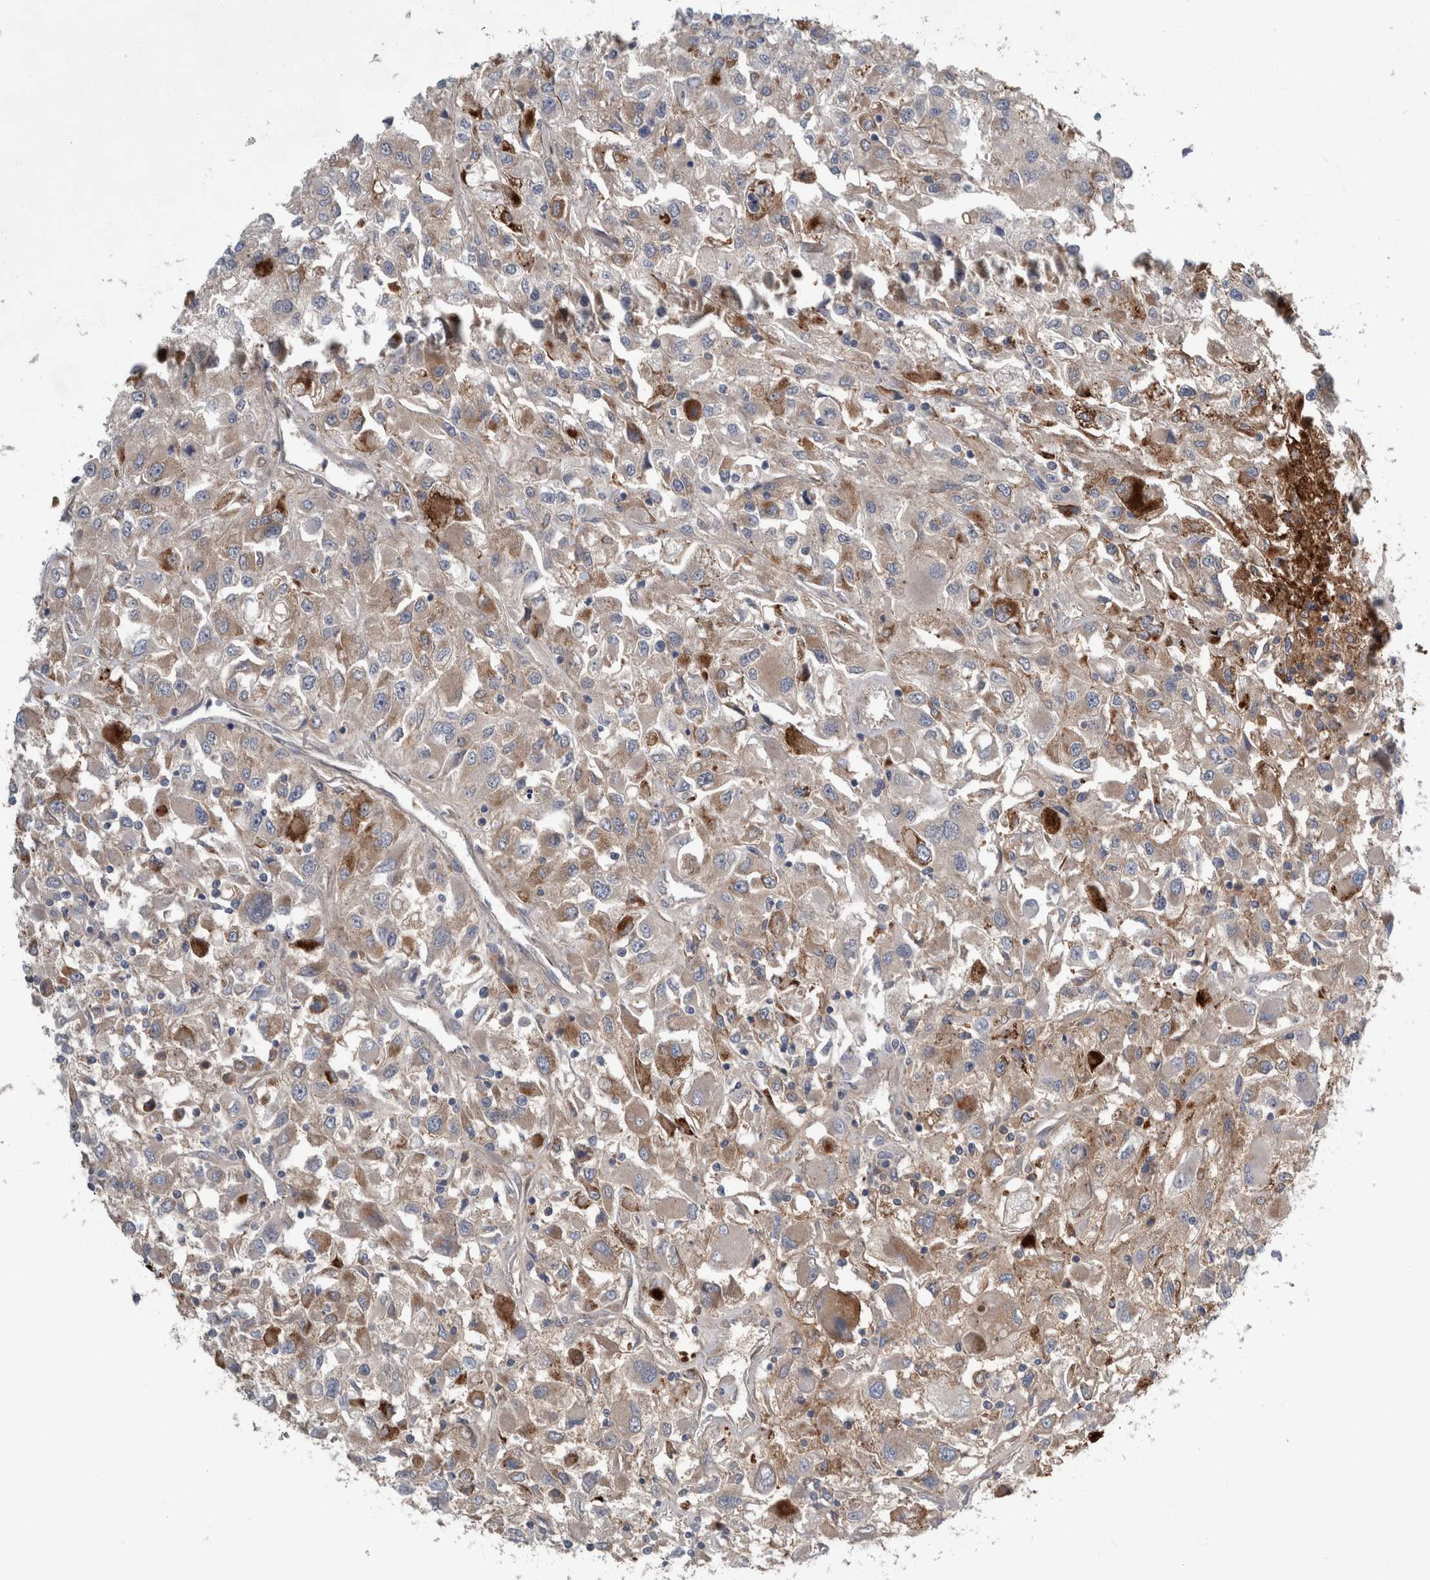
{"staining": {"intensity": "strong", "quantity": "<25%", "location": "cytoplasmic/membranous"}, "tissue": "renal cancer", "cell_type": "Tumor cells", "image_type": "cancer", "snomed": [{"axis": "morphology", "description": "Adenocarcinoma, NOS"}, {"axis": "topography", "description": "Kidney"}], "caption": "Adenocarcinoma (renal) stained with DAB IHC exhibits medium levels of strong cytoplasmic/membranous positivity in about <25% of tumor cells.", "gene": "GLT8D2", "patient": {"sex": "female", "age": 52}}